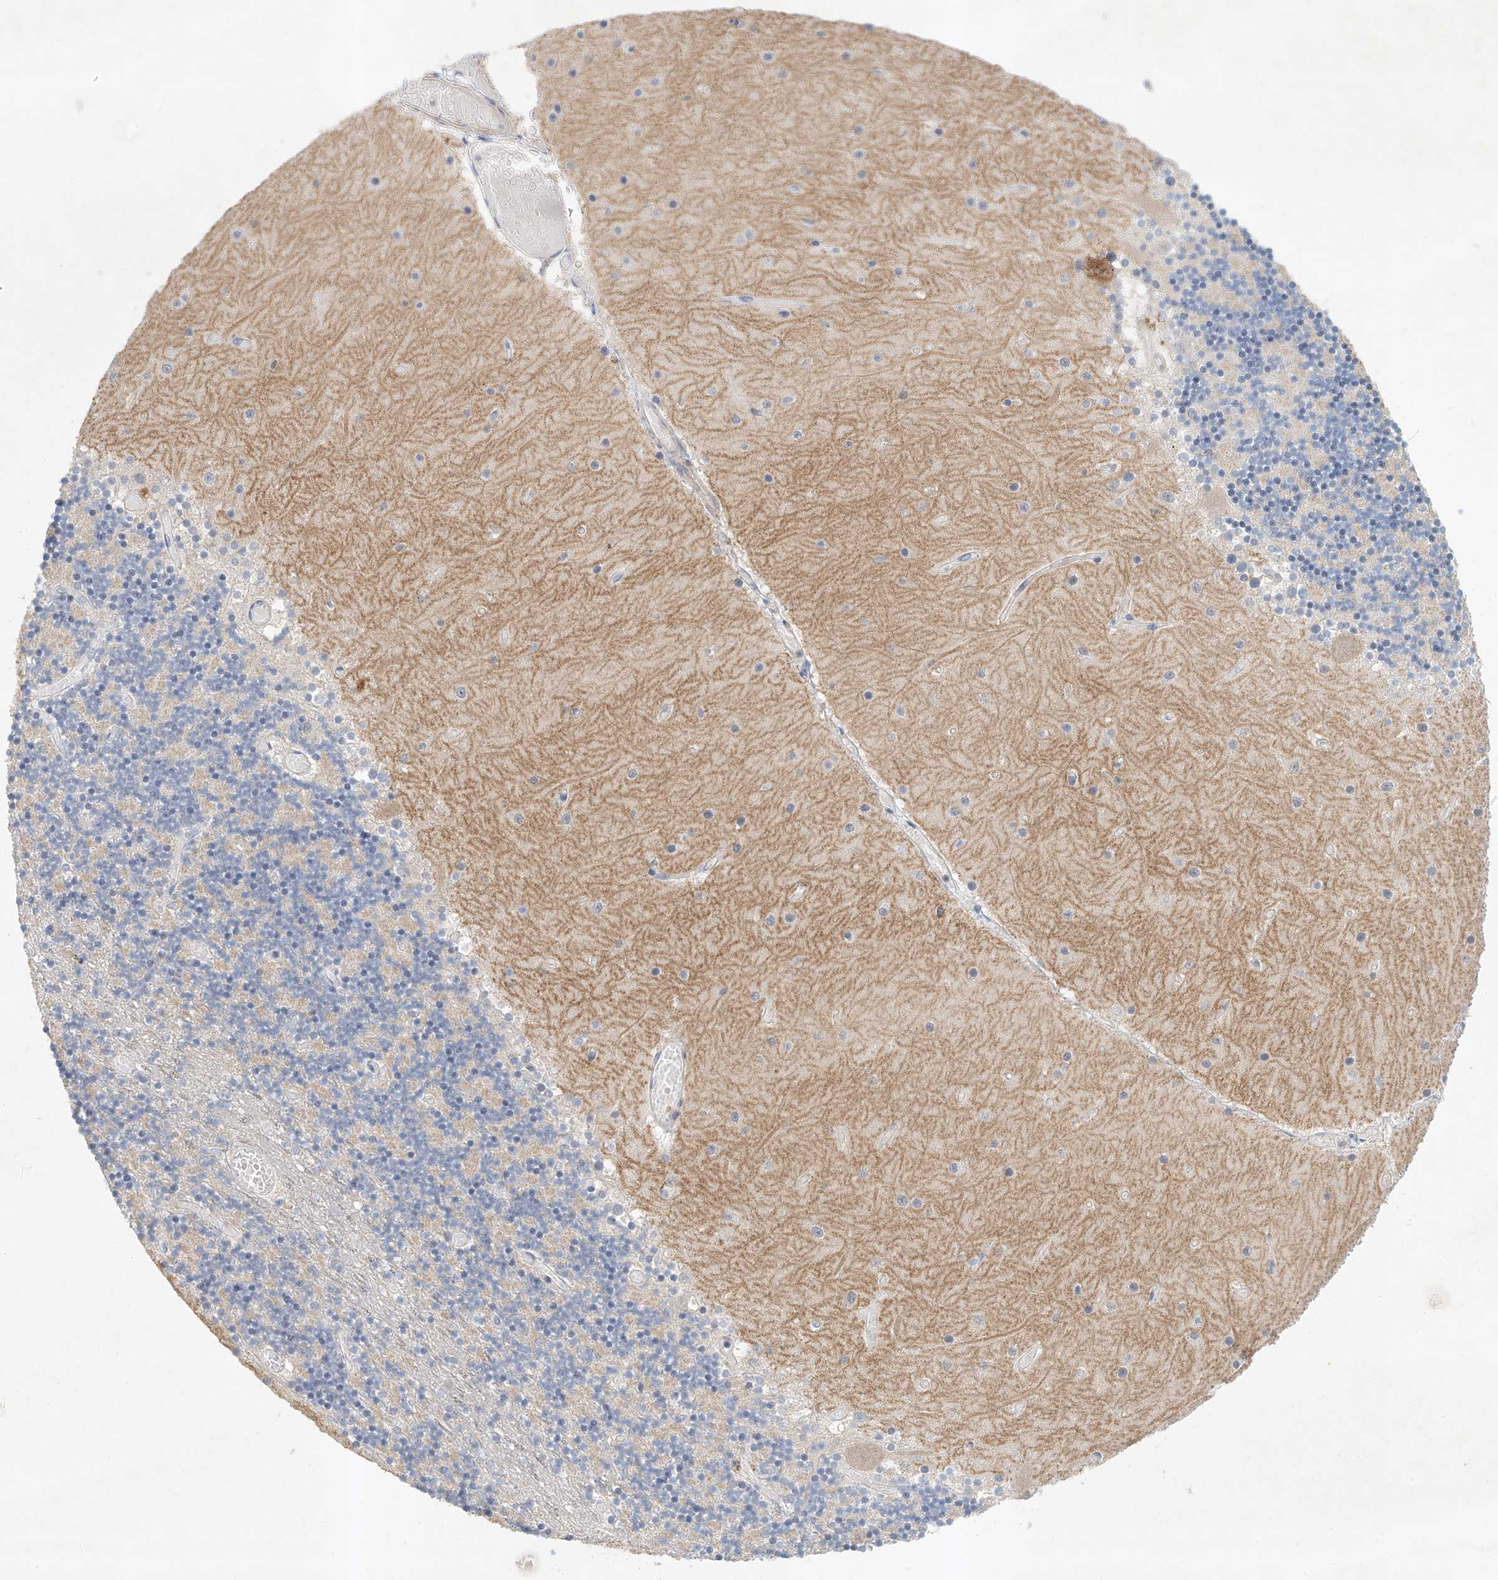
{"staining": {"intensity": "moderate", "quantity": "<25%", "location": "cytoplasmic/membranous"}, "tissue": "cerebellum", "cell_type": "Cells in granular layer", "image_type": "normal", "snomed": [{"axis": "morphology", "description": "Normal tissue, NOS"}, {"axis": "topography", "description": "Cerebellum"}], "caption": "An IHC micrograph of normal tissue is shown. Protein staining in brown shows moderate cytoplasmic/membranous positivity in cerebellum within cells in granular layer.", "gene": "CARMIL1", "patient": {"sex": "female", "age": 28}}